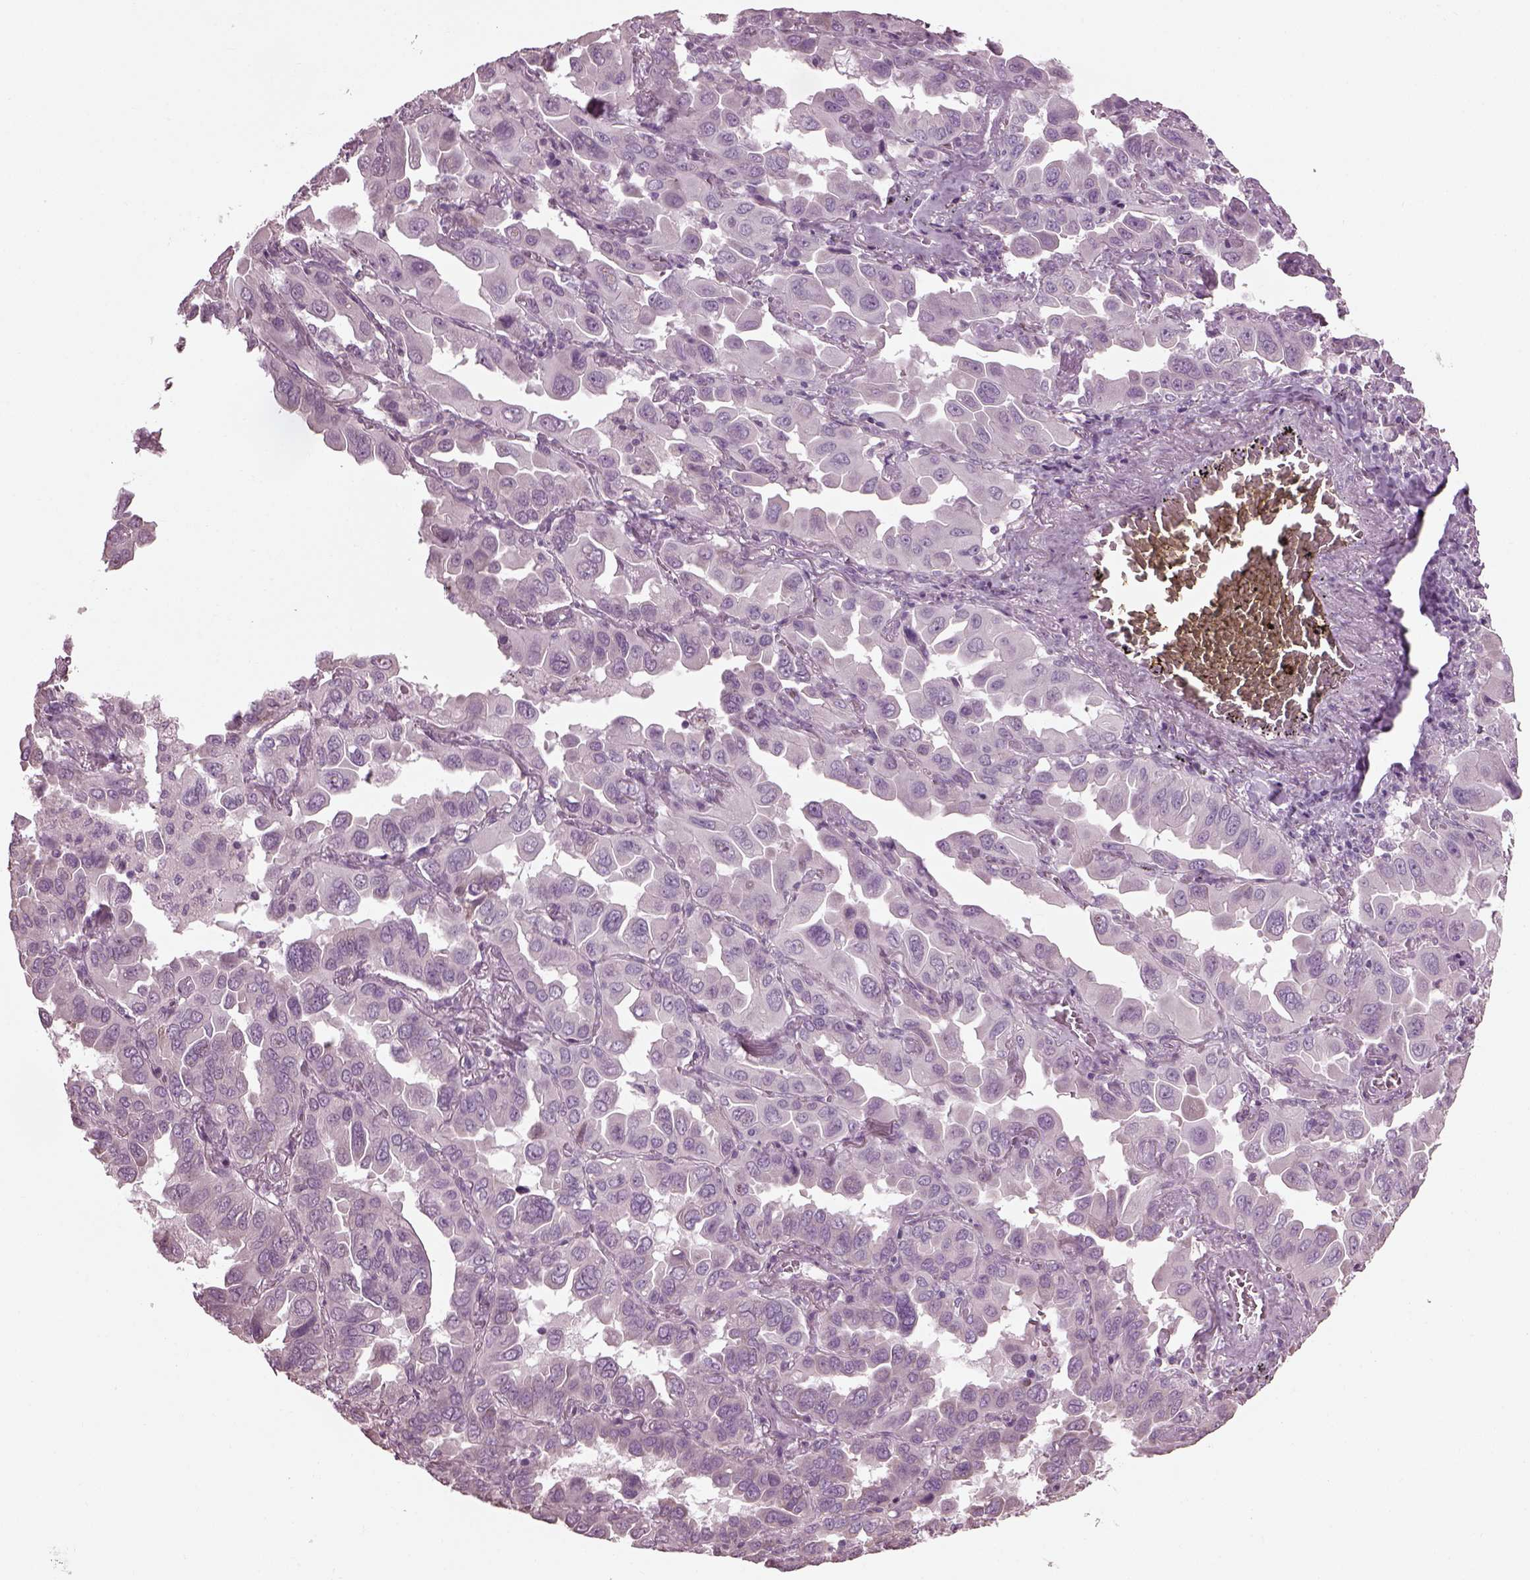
{"staining": {"intensity": "negative", "quantity": "none", "location": "none"}, "tissue": "lung cancer", "cell_type": "Tumor cells", "image_type": "cancer", "snomed": [{"axis": "morphology", "description": "Adenocarcinoma, NOS"}, {"axis": "topography", "description": "Lung"}], "caption": "Histopathology image shows no protein staining in tumor cells of lung cancer tissue.", "gene": "CABP5", "patient": {"sex": "male", "age": 64}}